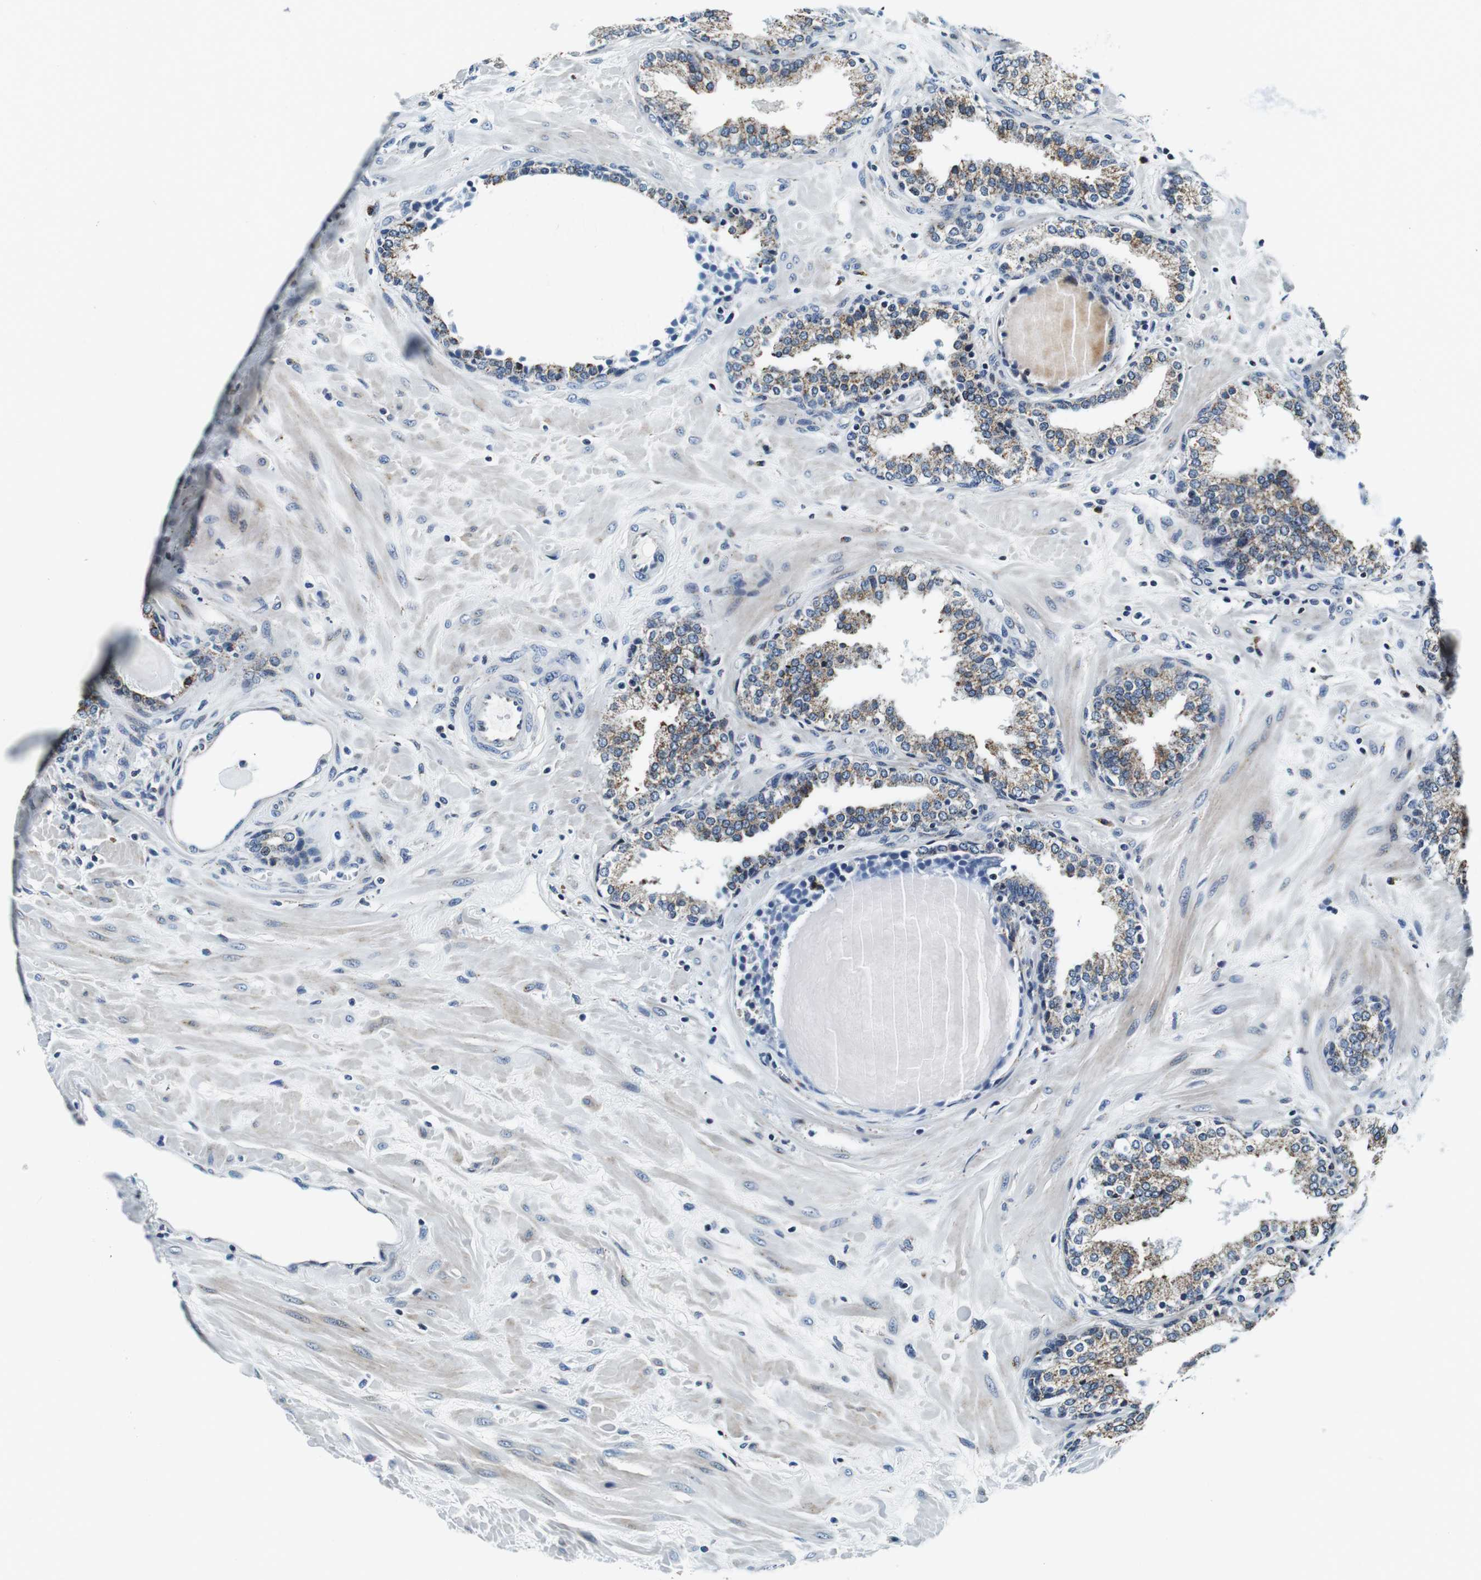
{"staining": {"intensity": "moderate", "quantity": ">75%", "location": "cytoplasmic/membranous"}, "tissue": "prostate", "cell_type": "Glandular cells", "image_type": "normal", "snomed": [{"axis": "morphology", "description": "Normal tissue, NOS"}, {"axis": "topography", "description": "Prostate"}], "caption": "Immunohistochemical staining of normal prostate displays >75% levels of moderate cytoplasmic/membranous protein positivity in approximately >75% of glandular cells. The protein of interest is shown in brown color, while the nuclei are stained blue.", "gene": "FAR2", "patient": {"sex": "male", "age": 51}}